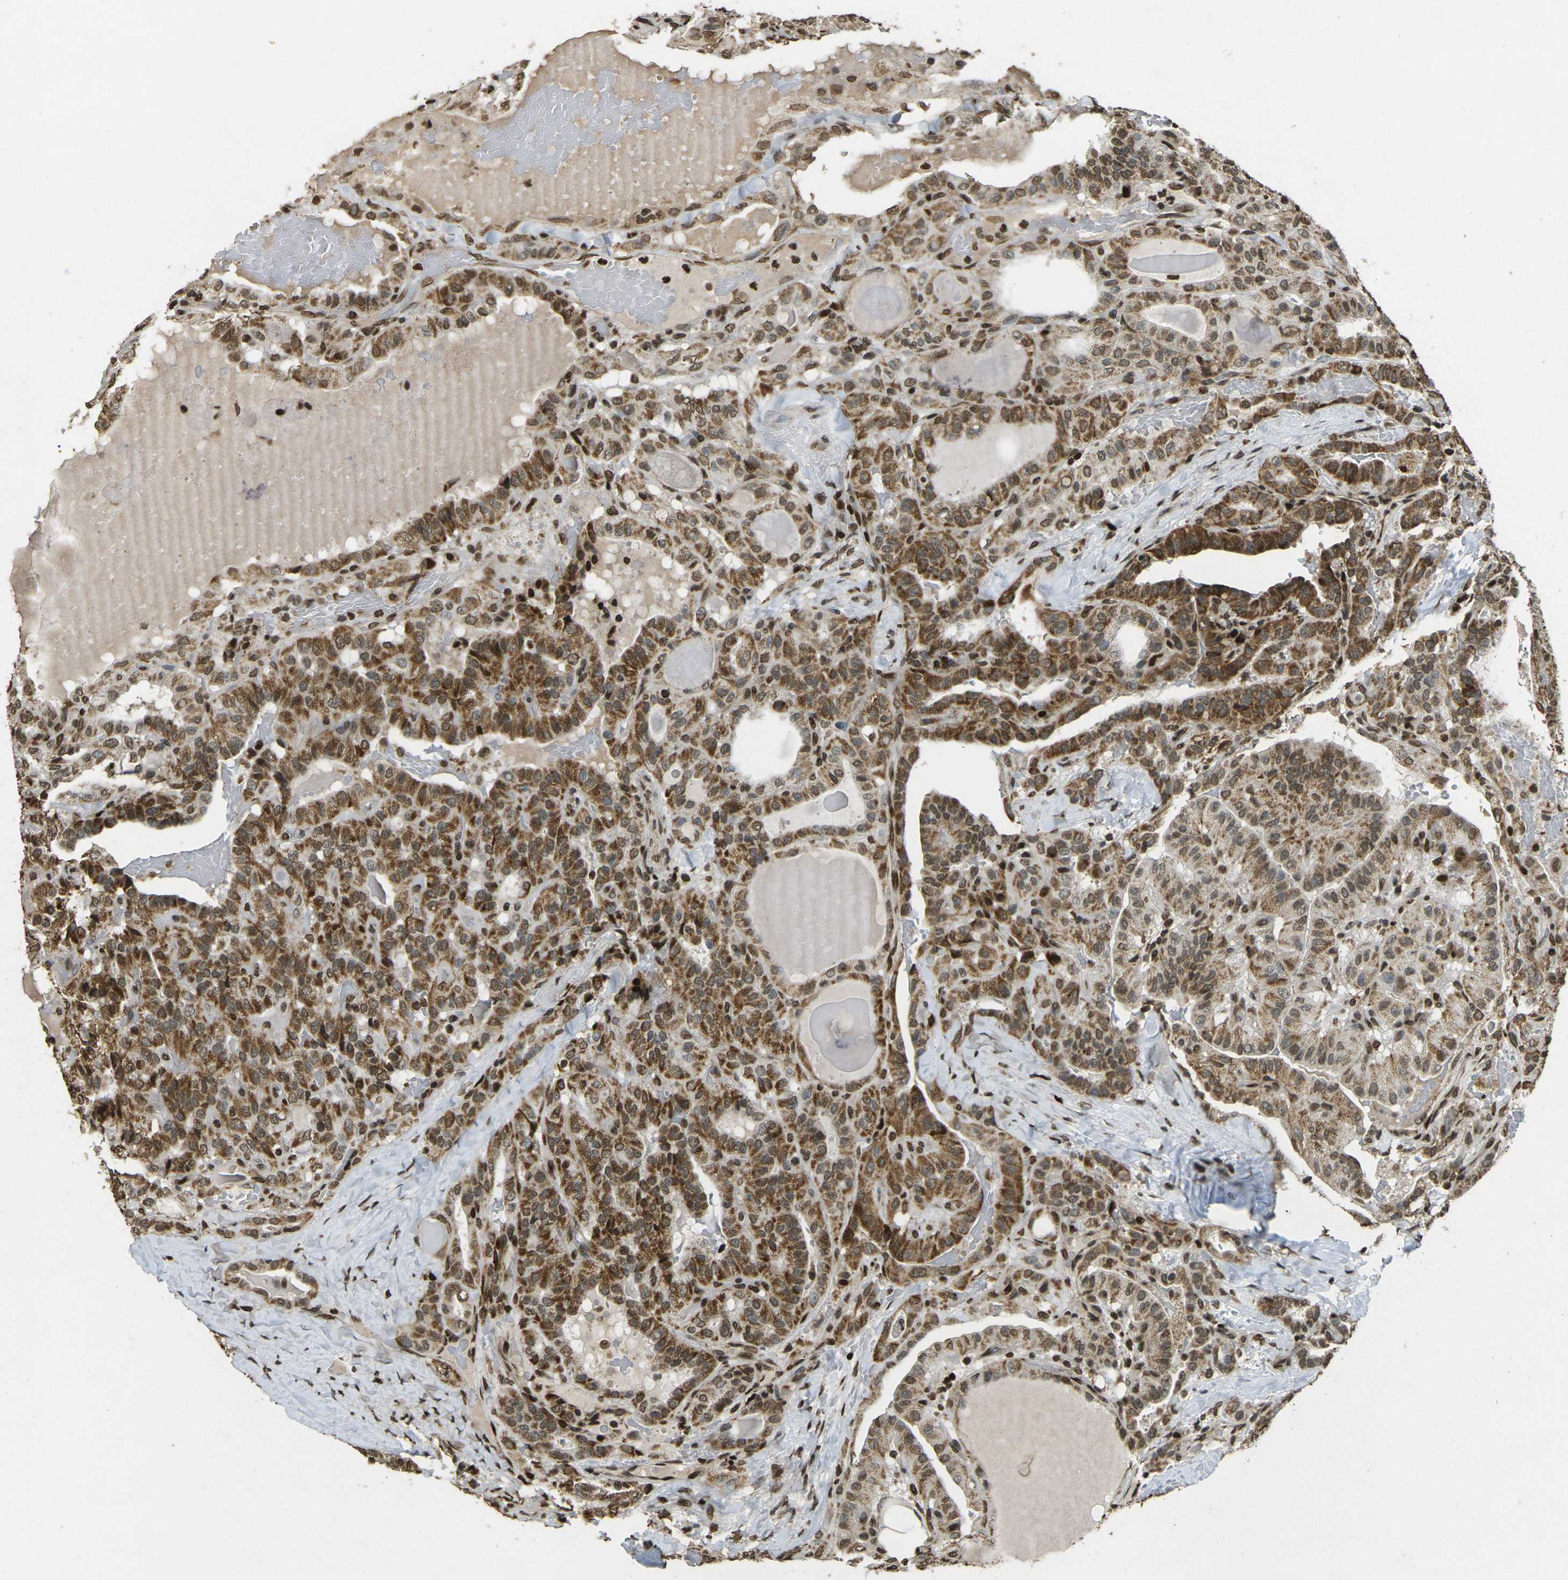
{"staining": {"intensity": "moderate", "quantity": ">75%", "location": "cytoplasmic/membranous,nuclear"}, "tissue": "thyroid cancer", "cell_type": "Tumor cells", "image_type": "cancer", "snomed": [{"axis": "morphology", "description": "Papillary adenocarcinoma, NOS"}, {"axis": "topography", "description": "Thyroid gland"}], "caption": "Papillary adenocarcinoma (thyroid) stained with IHC reveals moderate cytoplasmic/membranous and nuclear staining in approximately >75% of tumor cells.", "gene": "NEUROG2", "patient": {"sex": "male", "age": 77}}